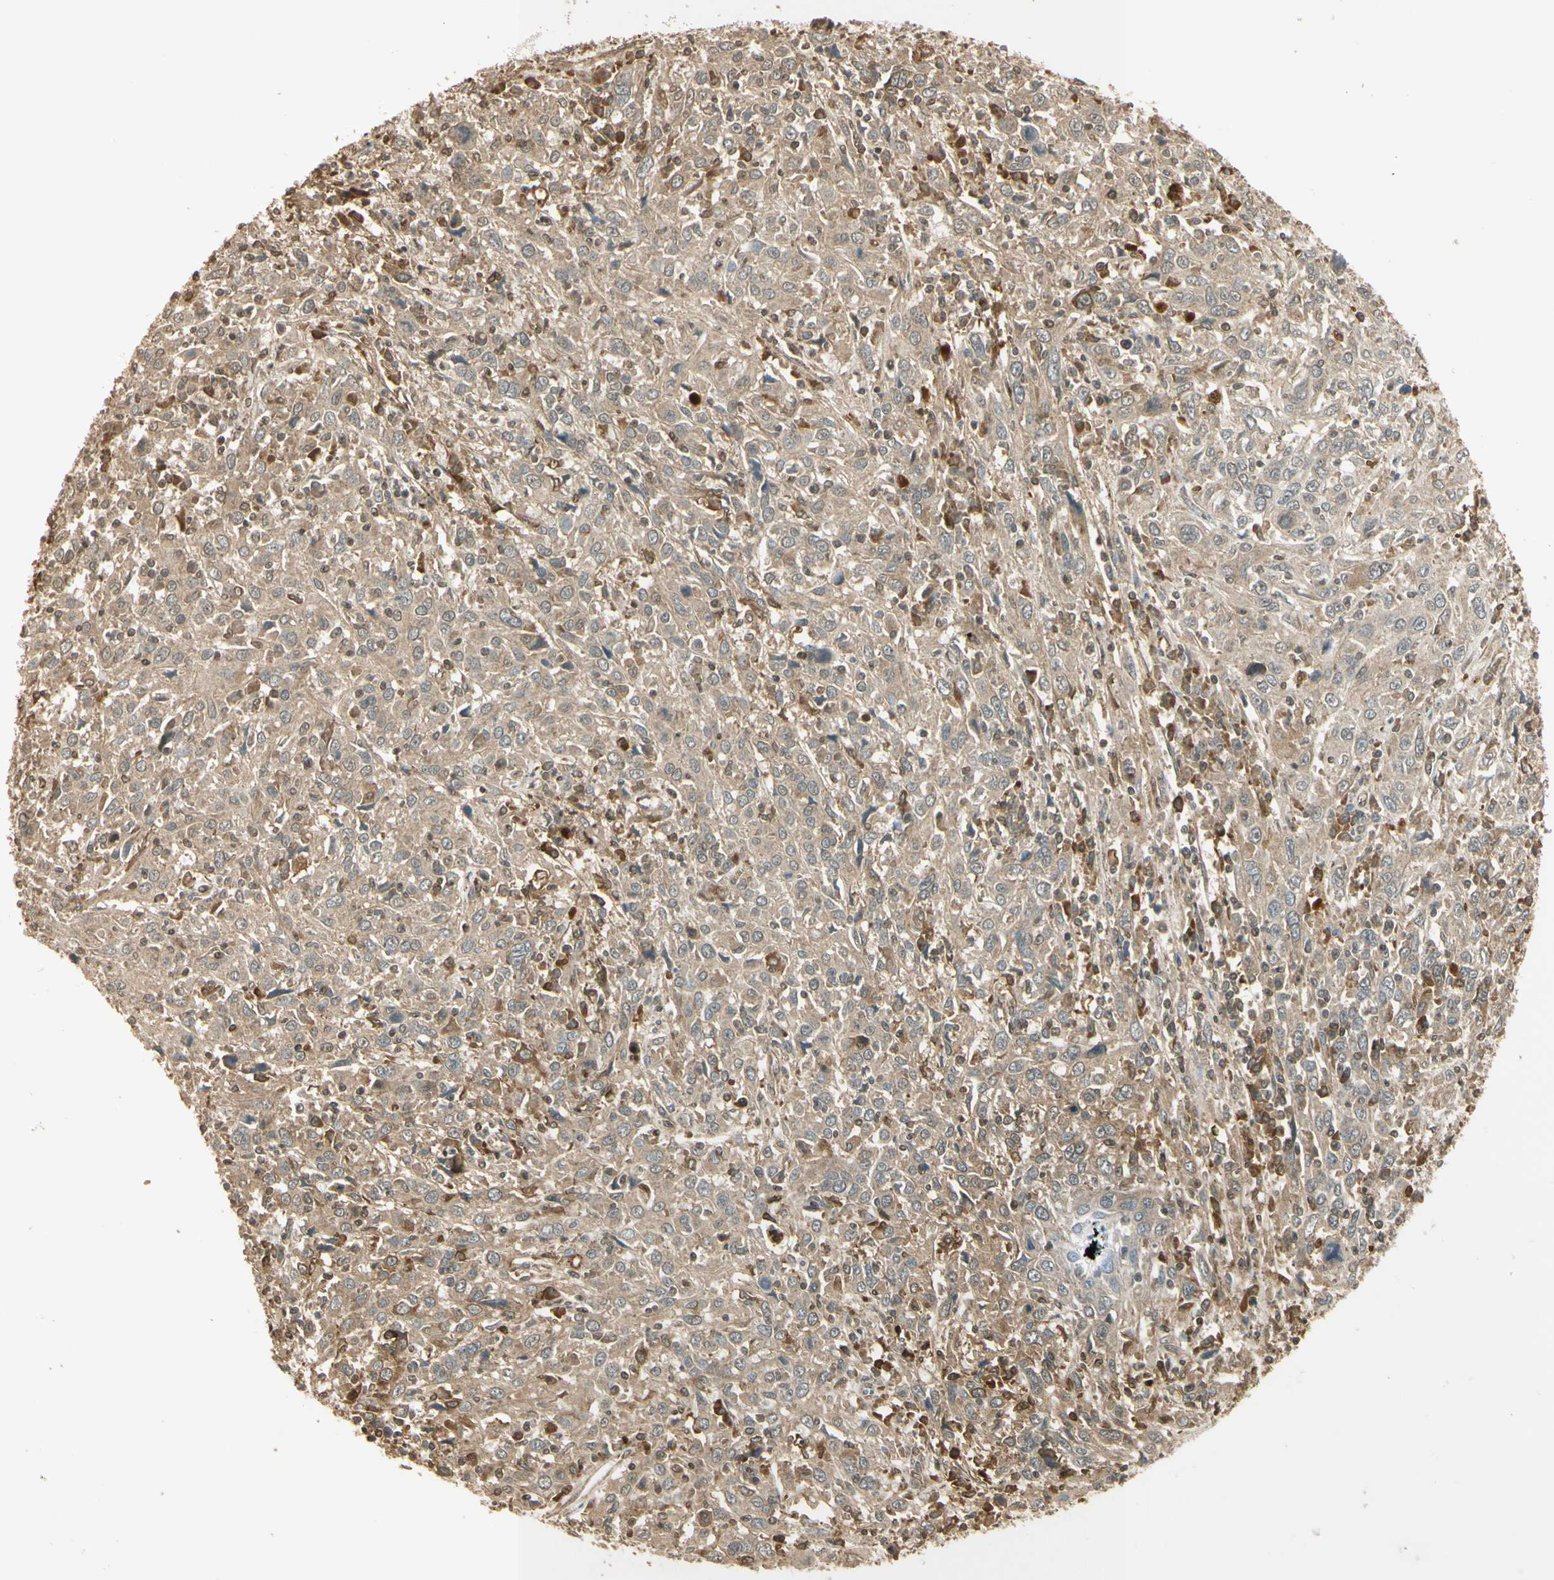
{"staining": {"intensity": "weak", "quantity": ">75%", "location": "cytoplasmic/membranous"}, "tissue": "cervical cancer", "cell_type": "Tumor cells", "image_type": "cancer", "snomed": [{"axis": "morphology", "description": "Squamous cell carcinoma, NOS"}, {"axis": "topography", "description": "Cervix"}], "caption": "Cervical squamous cell carcinoma tissue exhibits weak cytoplasmic/membranous expression in about >75% of tumor cells, visualized by immunohistochemistry.", "gene": "GMEB2", "patient": {"sex": "female", "age": 46}}